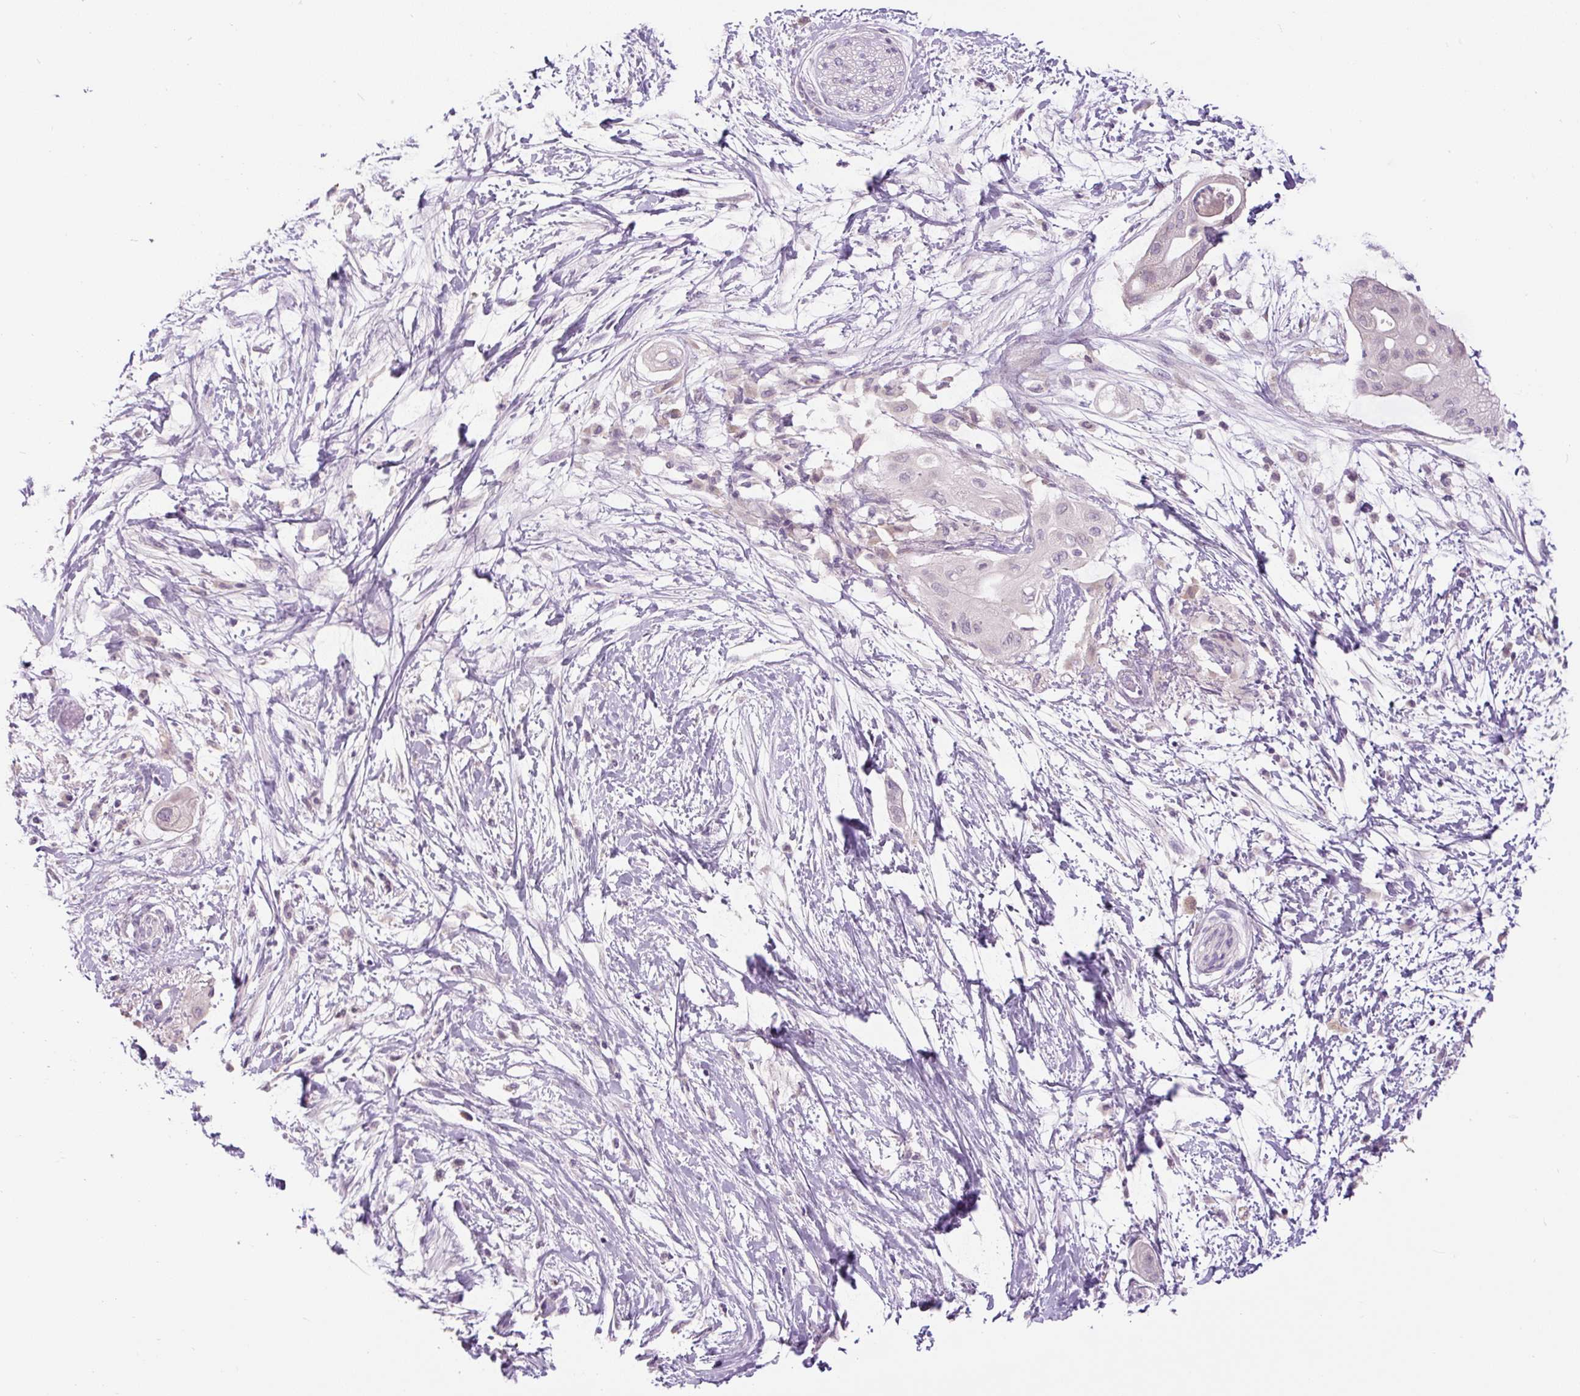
{"staining": {"intensity": "negative", "quantity": "none", "location": "none"}, "tissue": "pancreatic cancer", "cell_type": "Tumor cells", "image_type": "cancer", "snomed": [{"axis": "morphology", "description": "Adenocarcinoma, NOS"}, {"axis": "topography", "description": "Pancreas"}], "caption": "DAB immunohistochemical staining of human pancreatic cancer (adenocarcinoma) displays no significant positivity in tumor cells.", "gene": "FABP7", "patient": {"sex": "male", "age": 68}}